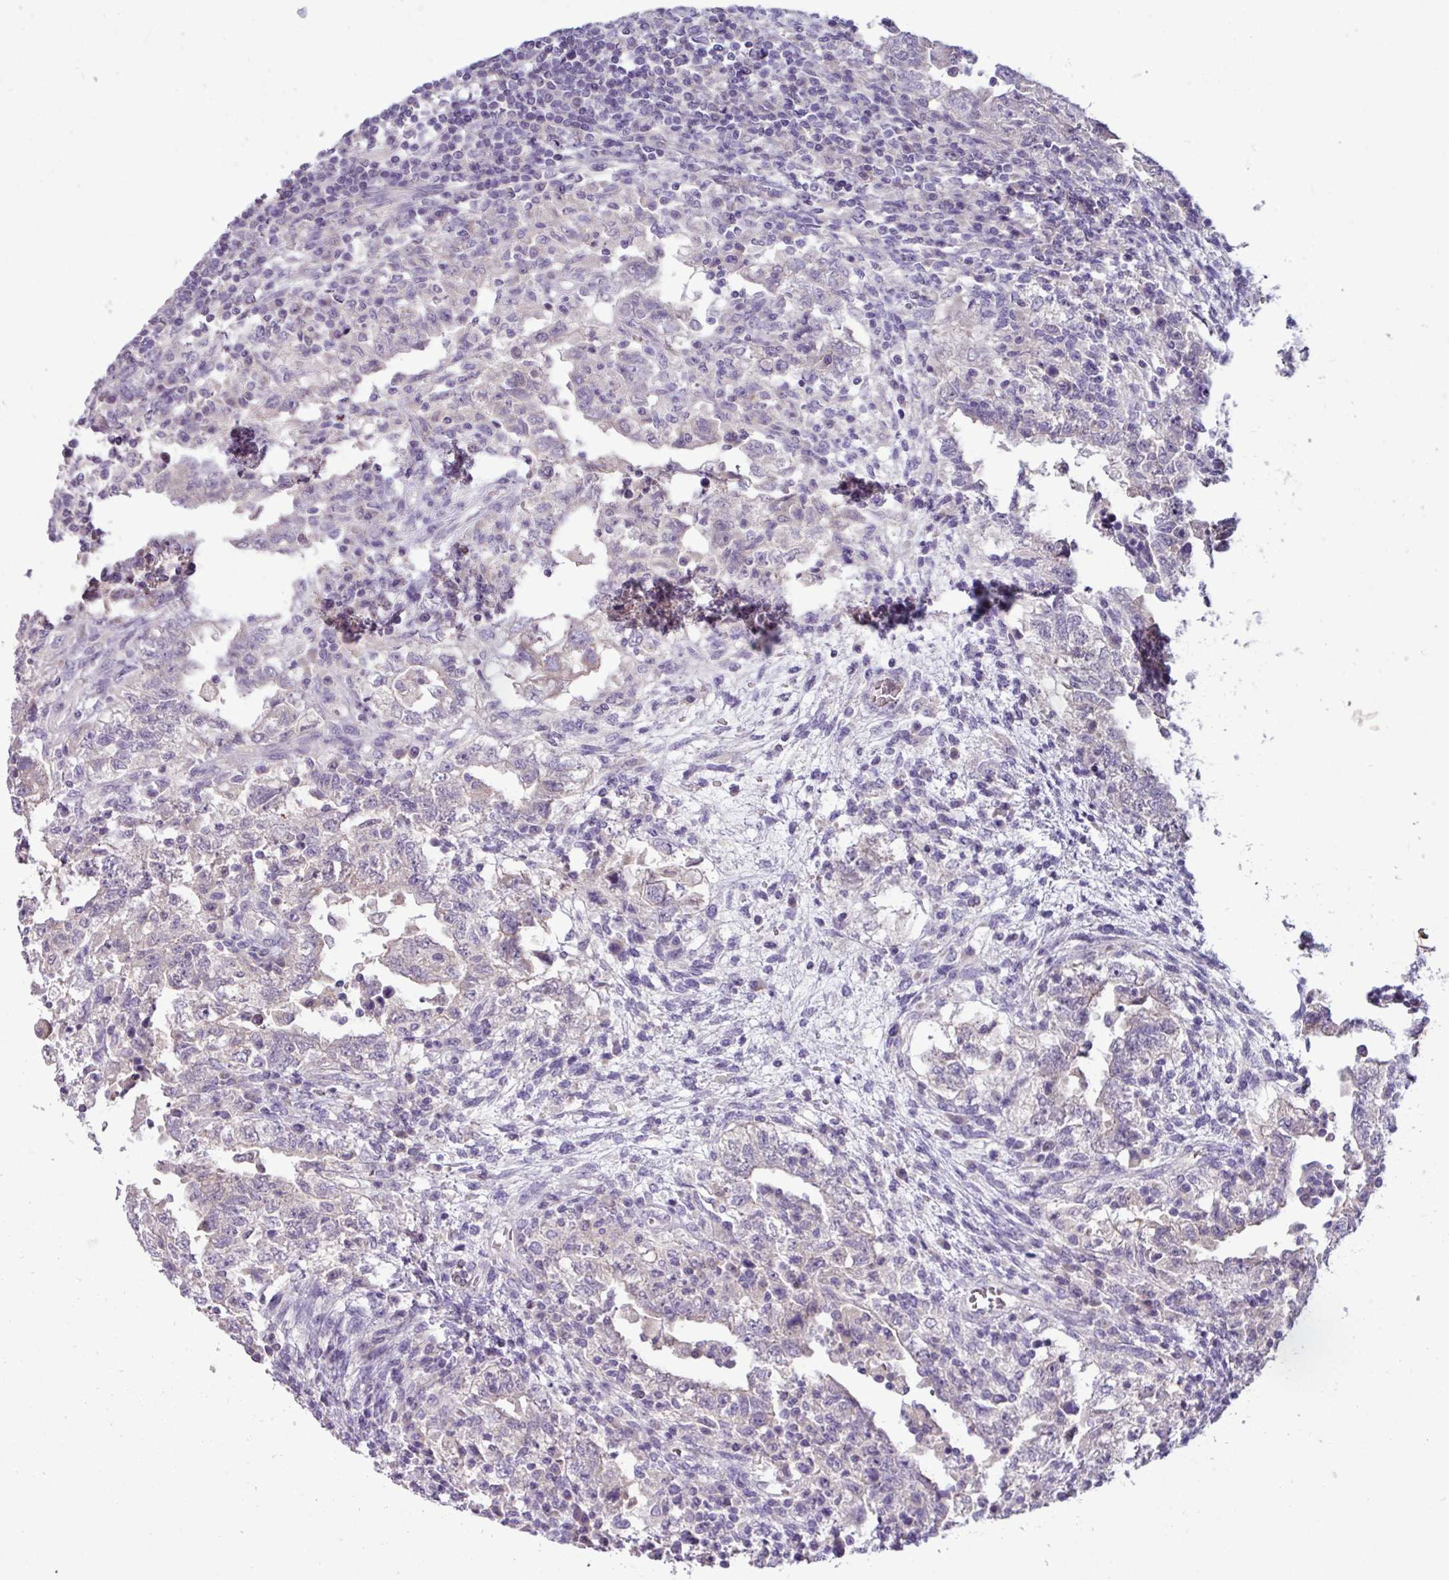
{"staining": {"intensity": "negative", "quantity": "none", "location": "none"}, "tissue": "testis cancer", "cell_type": "Tumor cells", "image_type": "cancer", "snomed": [{"axis": "morphology", "description": "Carcinoma, Embryonal, NOS"}, {"axis": "topography", "description": "Testis"}], "caption": "The micrograph displays no staining of tumor cells in testis cancer.", "gene": "PNLDC1", "patient": {"sex": "male", "age": 26}}